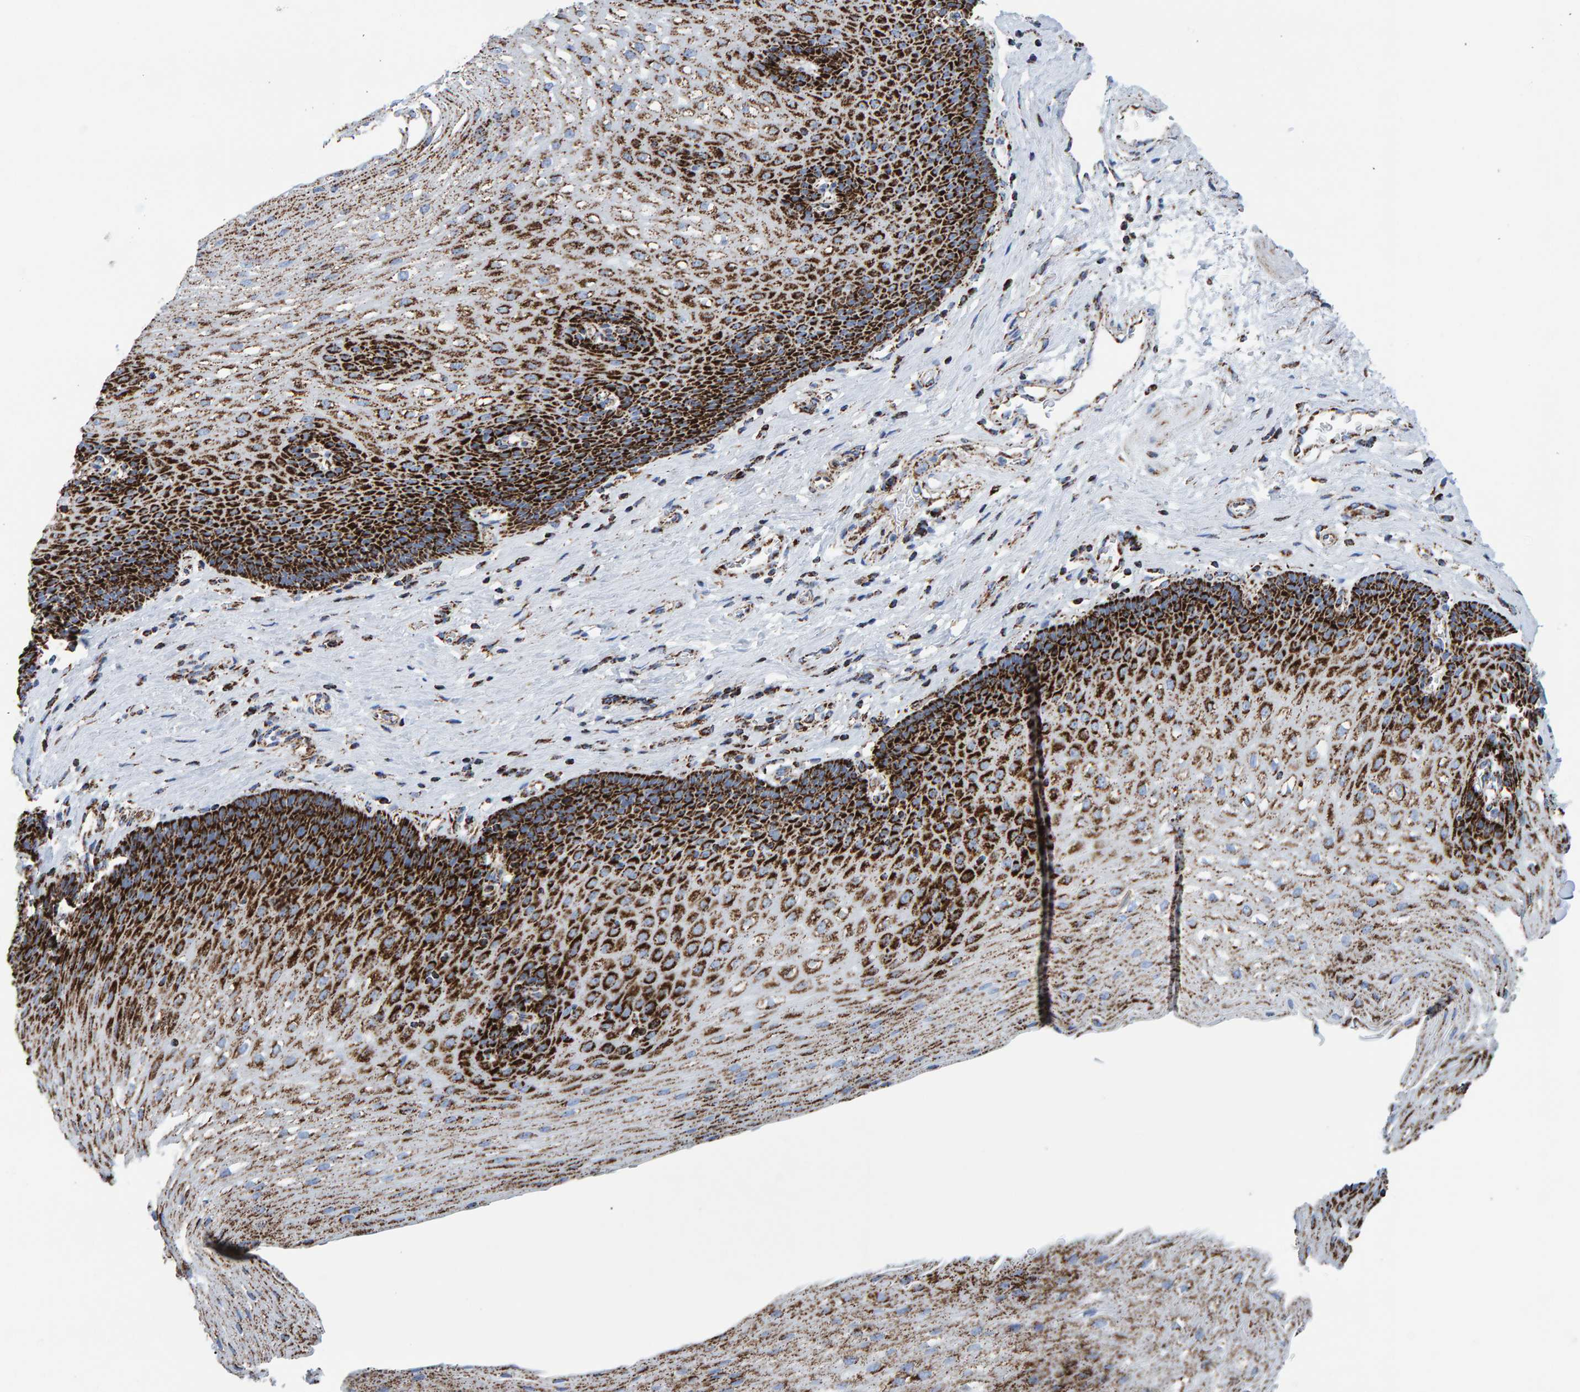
{"staining": {"intensity": "strong", "quantity": ">75%", "location": "cytoplasmic/membranous"}, "tissue": "esophagus", "cell_type": "Squamous epithelial cells", "image_type": "normal", "snomed": [{"axis": "morphology", "description": "Normal tissue, NOS"}, {"axis": "topography", "description": "Esophagus"}], "caption": "Squamous epithelial cells reveal high levels of strong cytoplasmic/membranous staining in about >75% of cells in normal human esophagus.", "gene": "ENSG00000262660", "patient": {"sex": "male", "age": 48}}